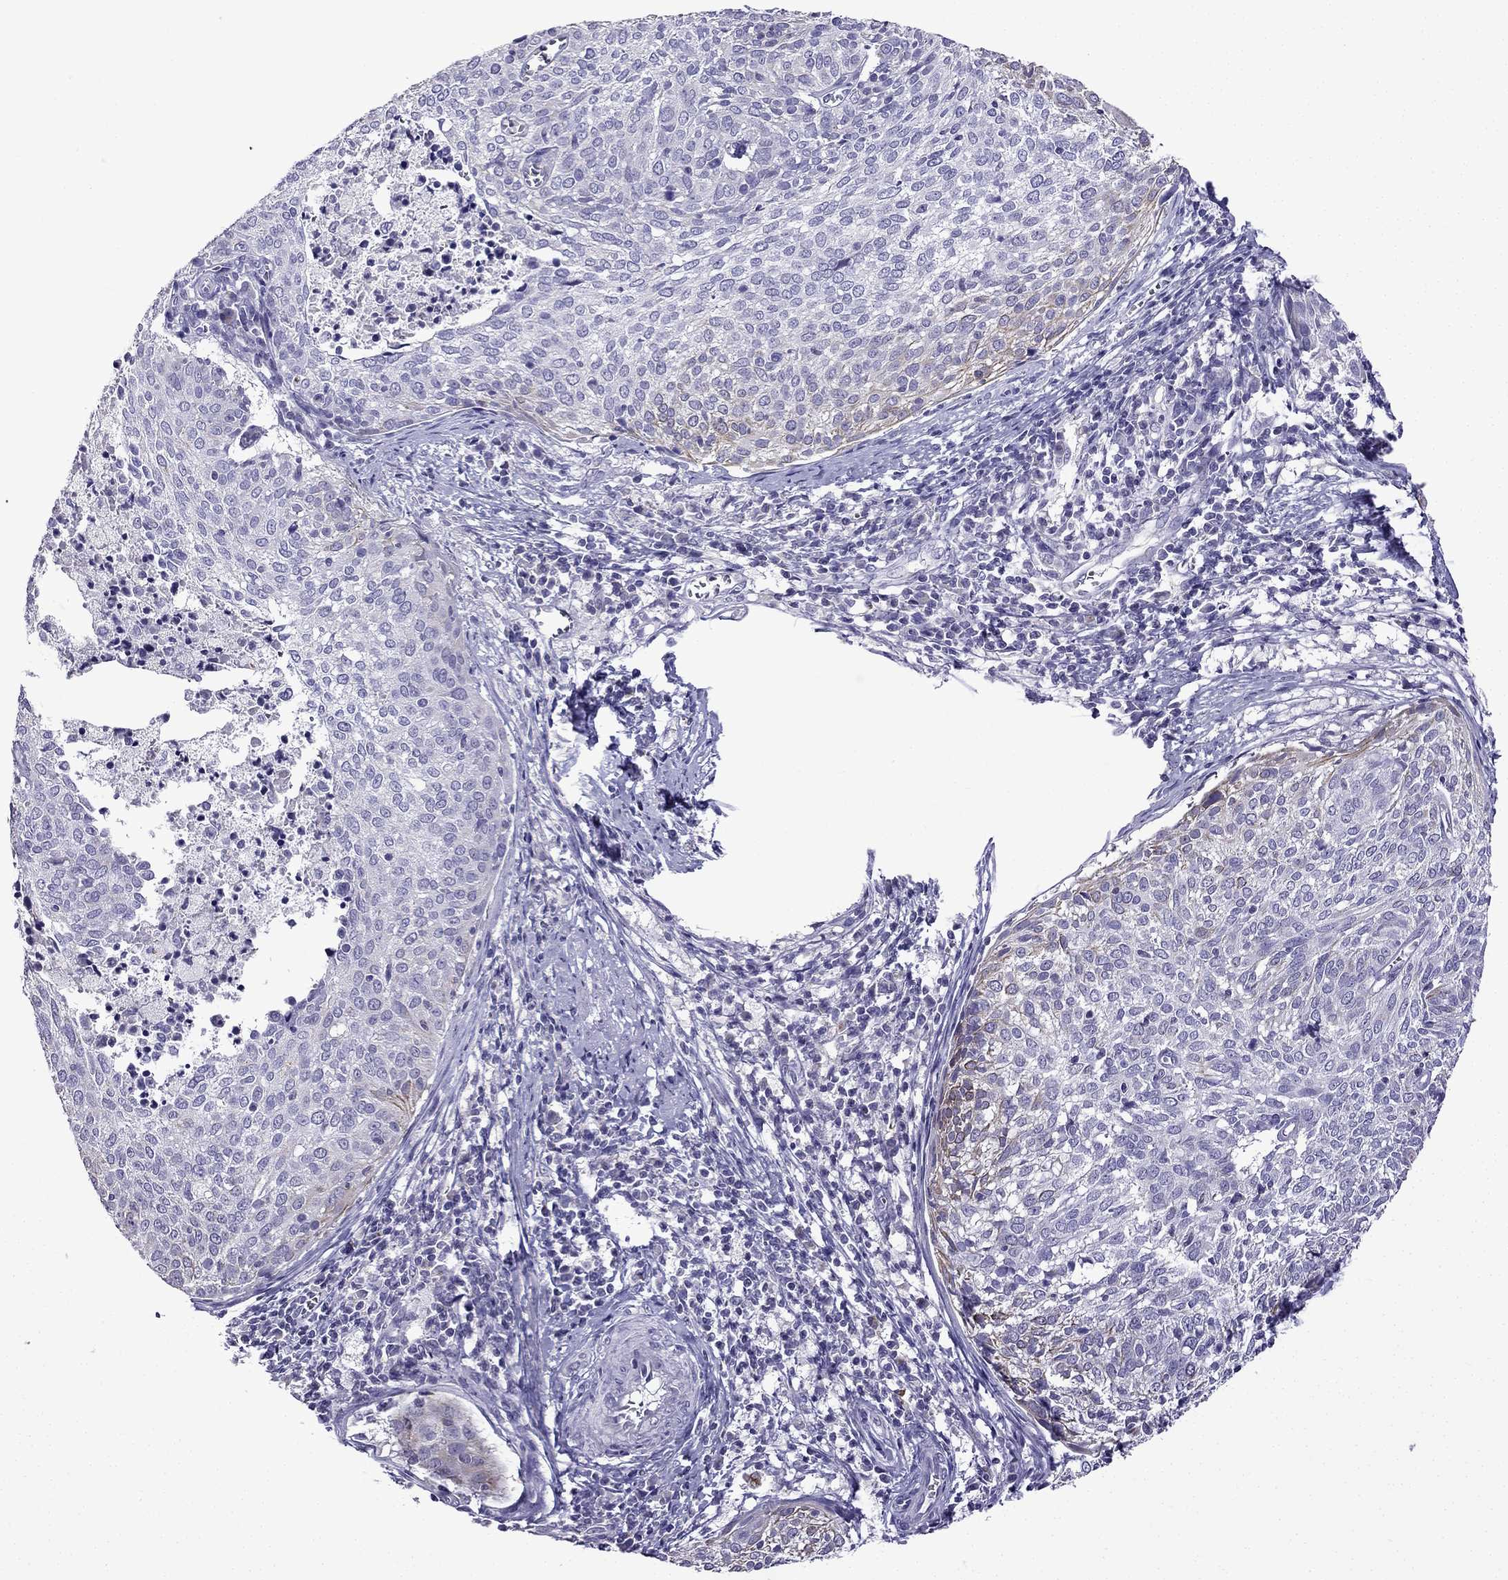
{"staining": {"intensity": "weak", "quantity": "<25%", "location": "cytoplasmic/membranous"}, "tissue": "cervical cancer", "cell_type": "Tumor cells", "image_type": "cancer", "snomed": [{"axis": "morphology", "description": "Squamous cell carcinoma, NOS"}, {"axis": "topography", "description": "Cervix"}], "caption": "Immunohistochemical staining of human cervical cancer reveals no significant expression in tumor cells.", "gene": "TTN", "patient": {"sex": "female", "age": 39}}